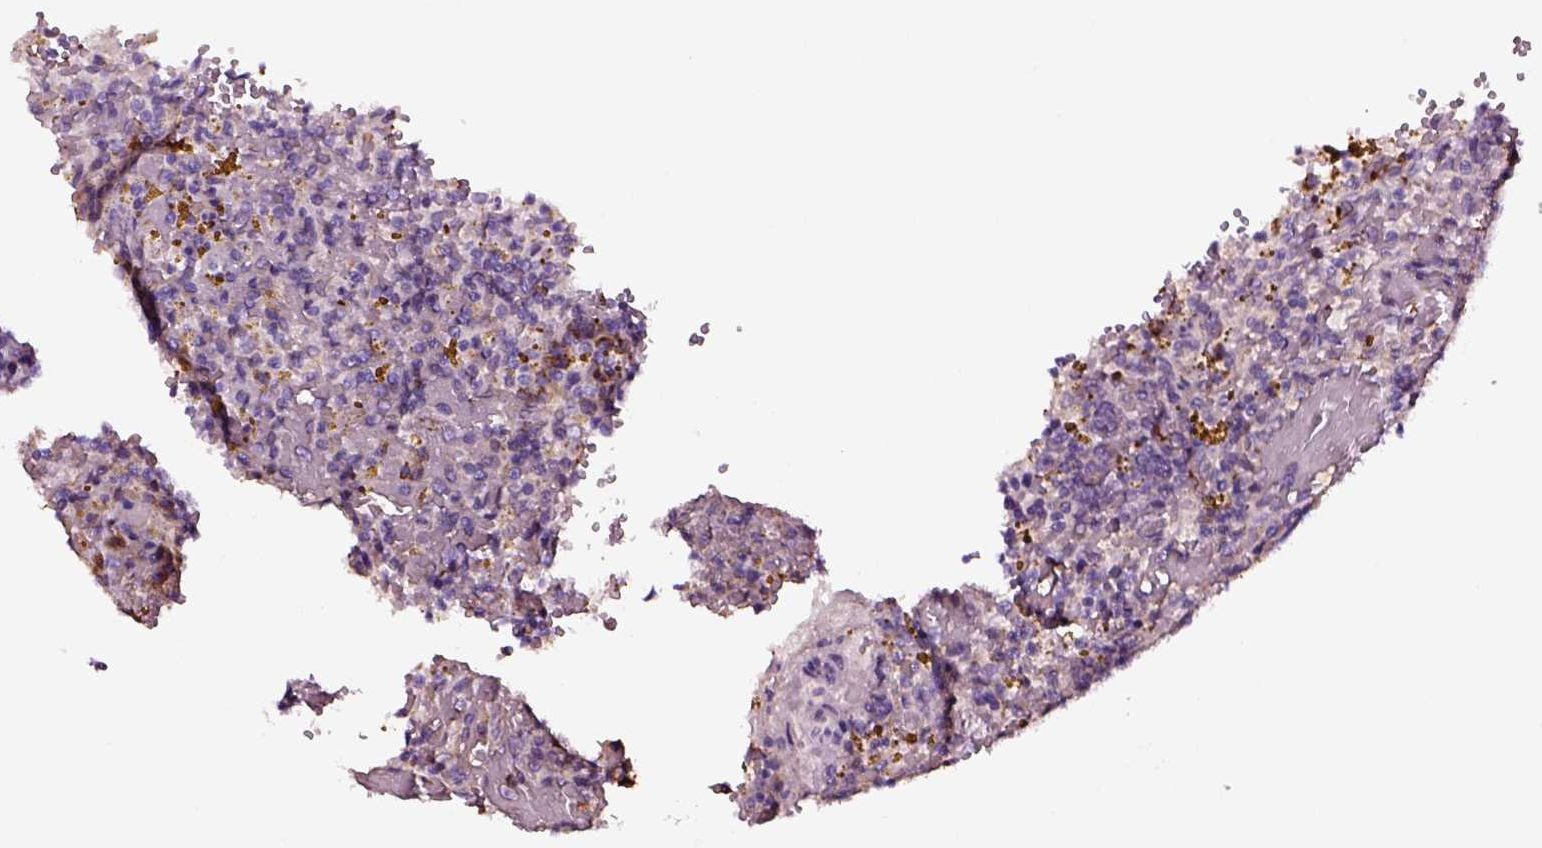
{"staining": {"intensity": "negative", "quantity": "none", "location": "none"}, "tissue": "lymphoma", "cell_type": "Tumor cells", "image_type": "cancer", "snomed": [{"axis": "morphology", "description": "Malignant lymphoma, non-Hodgkin's type, Low grade"}, {"axis": "topography", "description": "Spleen"}], "caption": "Immunohistochemical staining of human low-grade malignant lymphoma, non-Hodgkin's type demonstrates no significant expression in tumor cells.", "gene": "TF", "patient": {"sex": "female", "age": 65}}